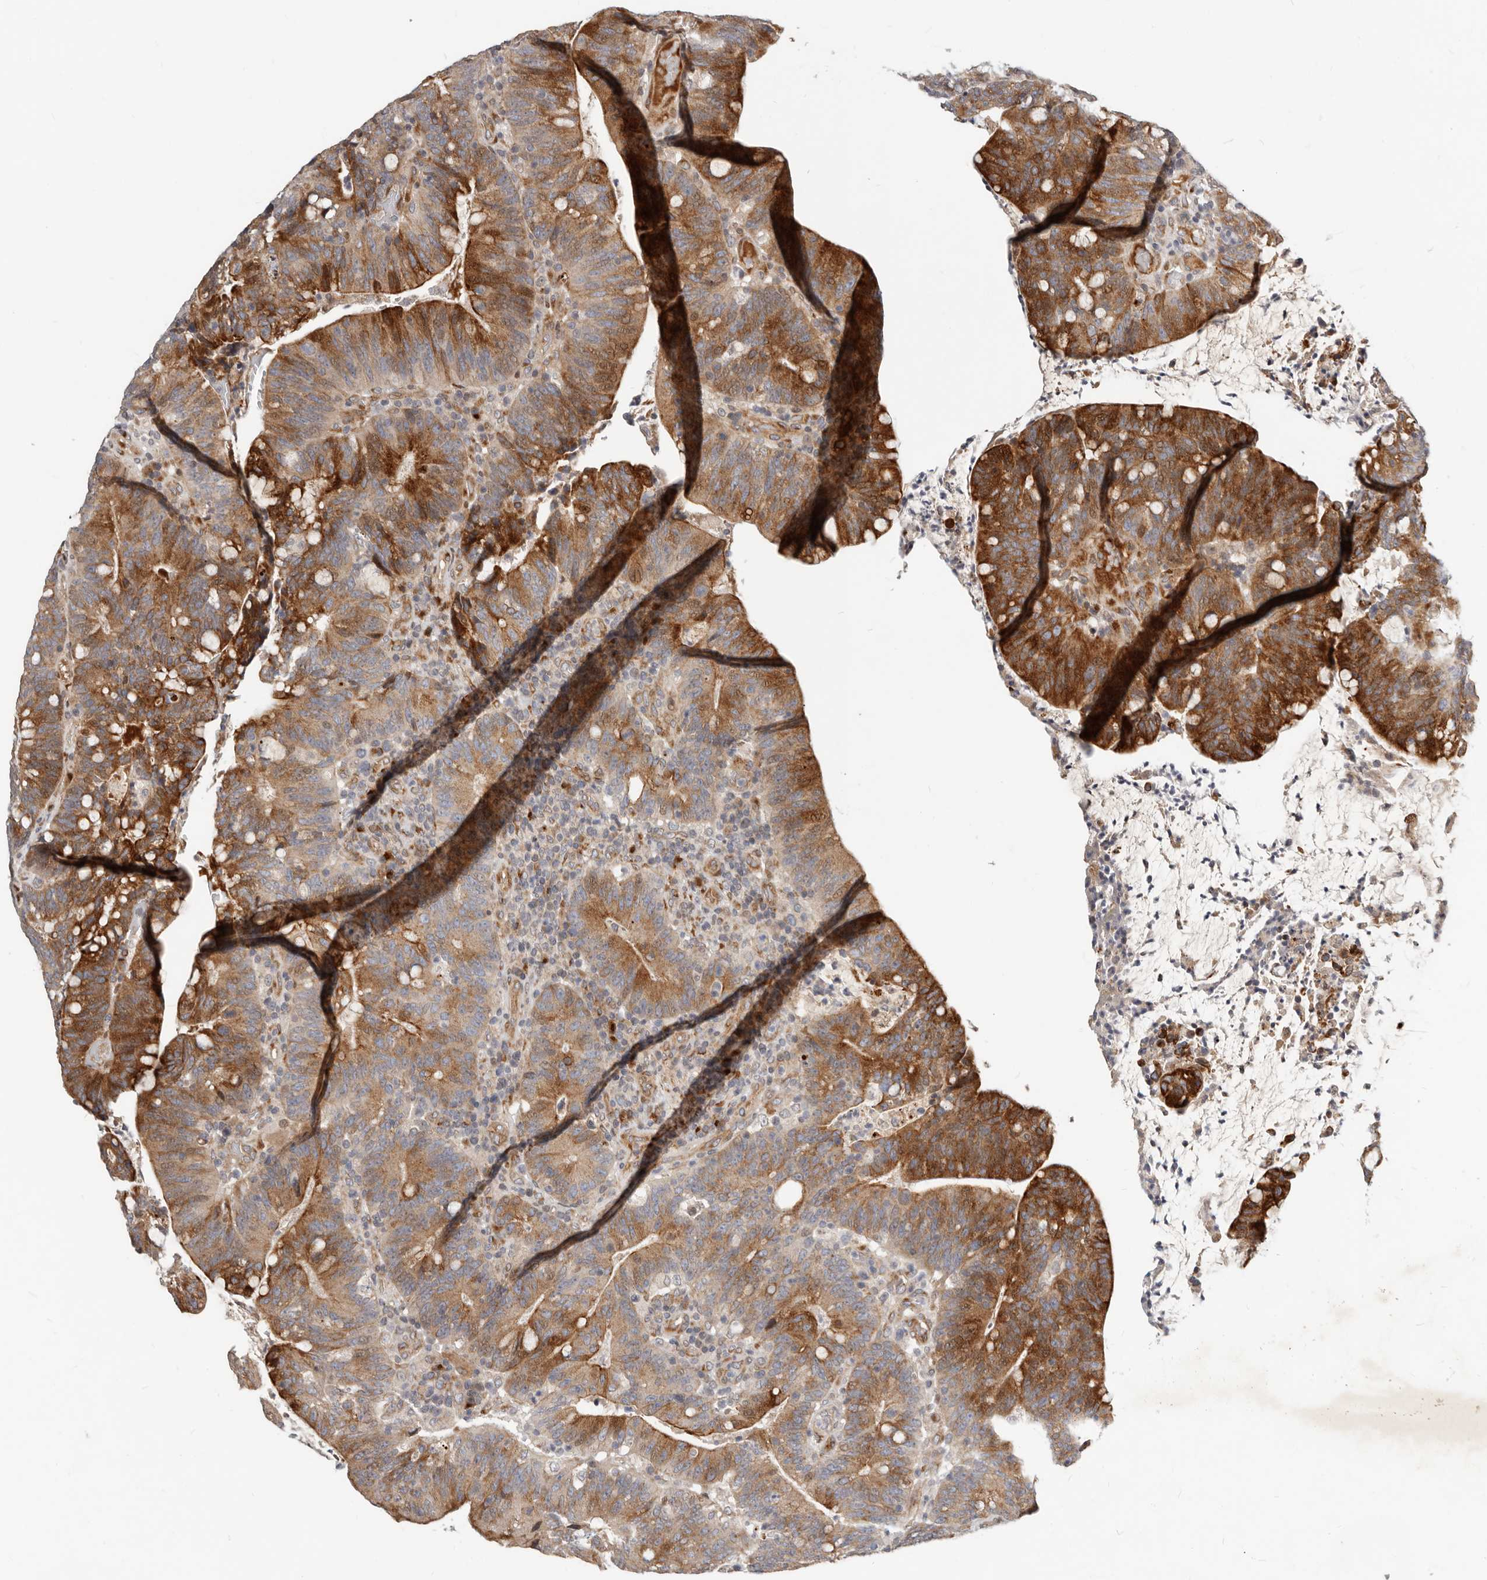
{"staining": {"intensity": "strong", "quantity": "25%-75%", "location": "cytoplasmic/membranous"}, "tissue": "colorectal cancer", "cell_type": "Tumor cells", "image_type": "cancer", "snomed": [{"axis": "morphology", "description": "Adenocarcinoma, NOS"}, {"axis": "topography", "description": "Colon"}], "caption": "This histopathology image displays immunohistochemistry staining of colorectal adenocarcinoma, with high strong cytoplasmic/membranous staining in approximately 25%-75% of tumor cells.", "gene": "NPY4R", "patient": {"sex": "female", "age": 66}}